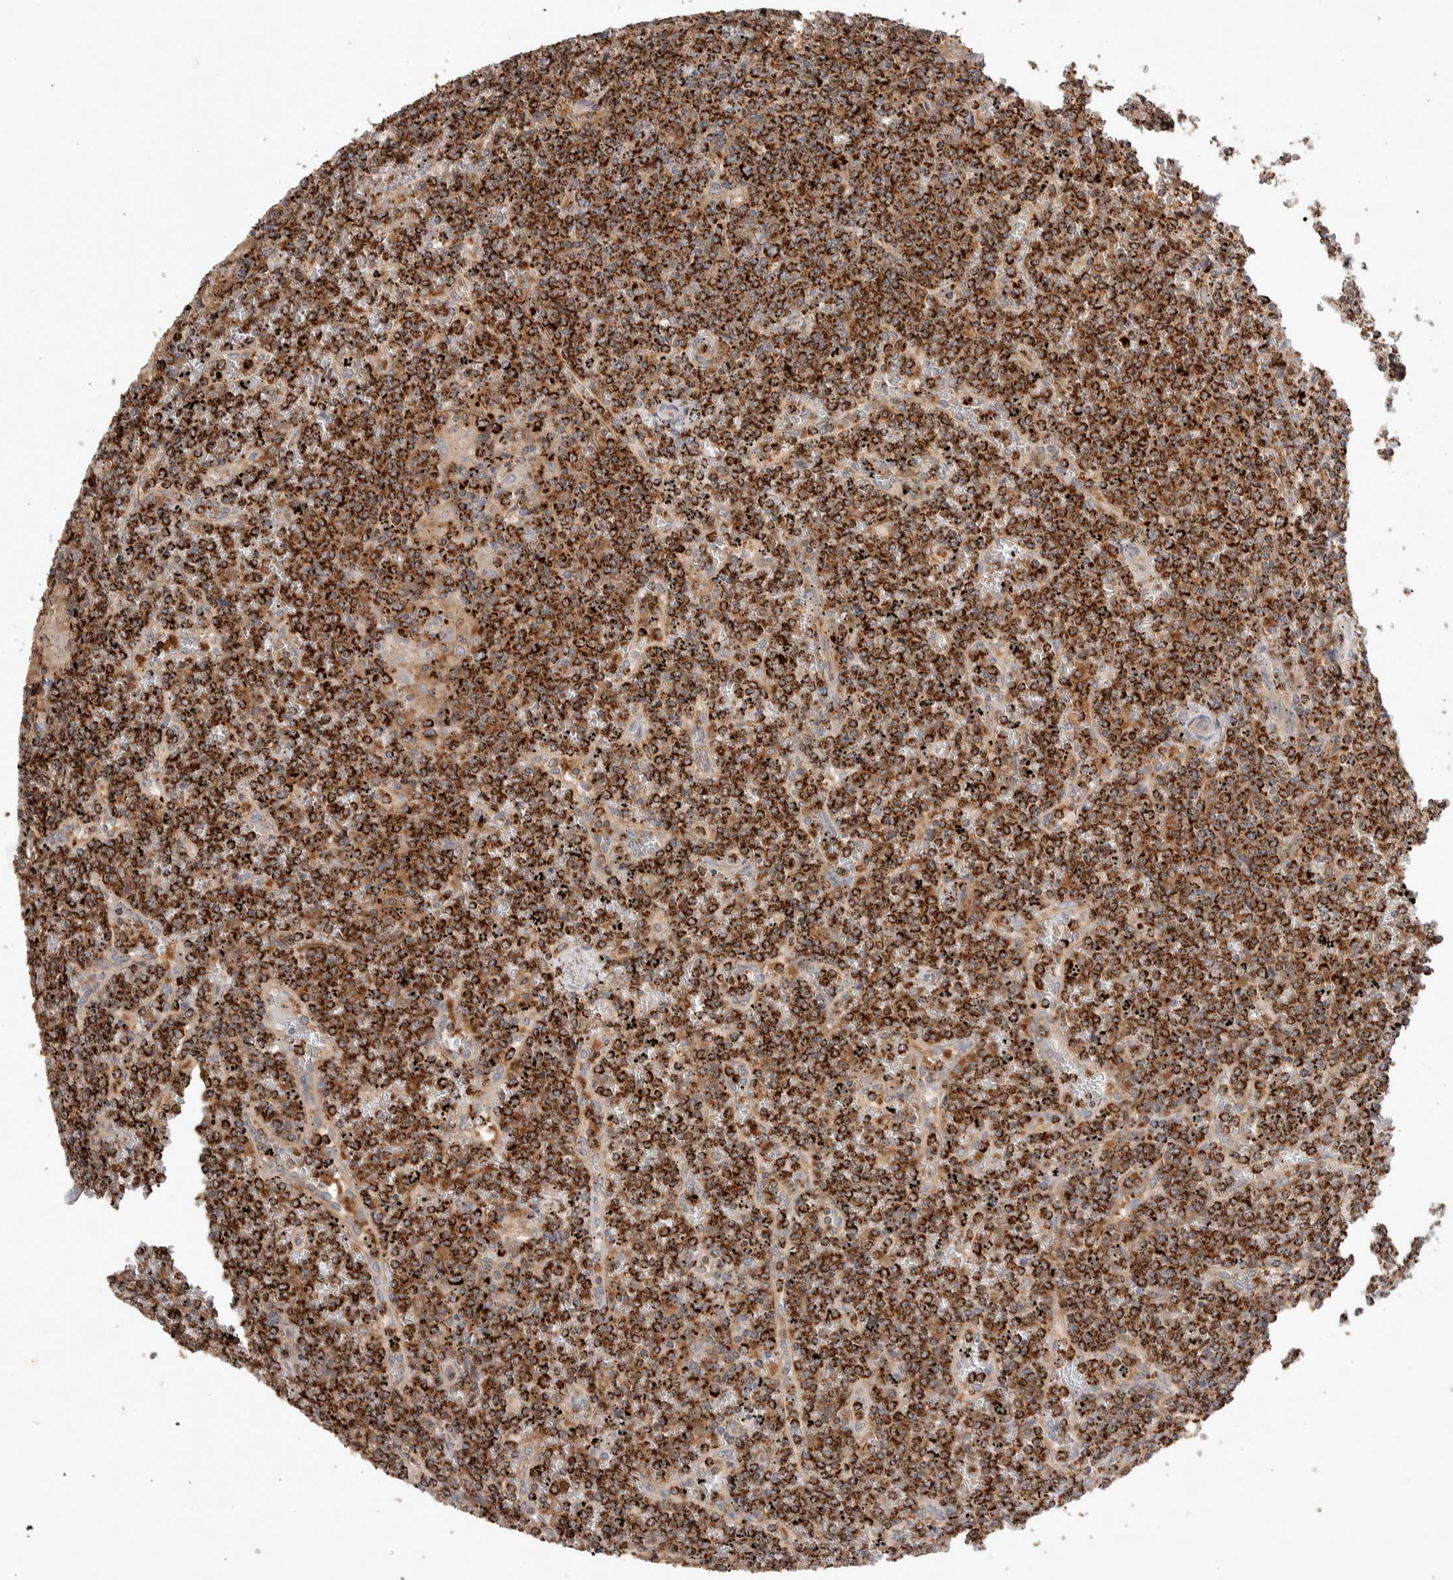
{"staining": {"intensity": "strong", "quantity": ">75%", "location": "cytoplasmic/membranous"}, "tissue": "lymphoma", "cell_type": "Tumor cells", "image_type": "cancer", "snomed": [{"axis": "morphology", "description": "Malignant lymphoma, non-Hodgkin's type, Low grade"}, {"axis": "topography", "description": "Spleen"}], "caption": "A brown stain shows strong cytoplasmic/membranous staining of a protein in malignant lymphoma, non-Hodgkin's type (low-grade) tumor cells.", "gene": "DEPTOR", "patient": {"sex": "female", "age": 19}}